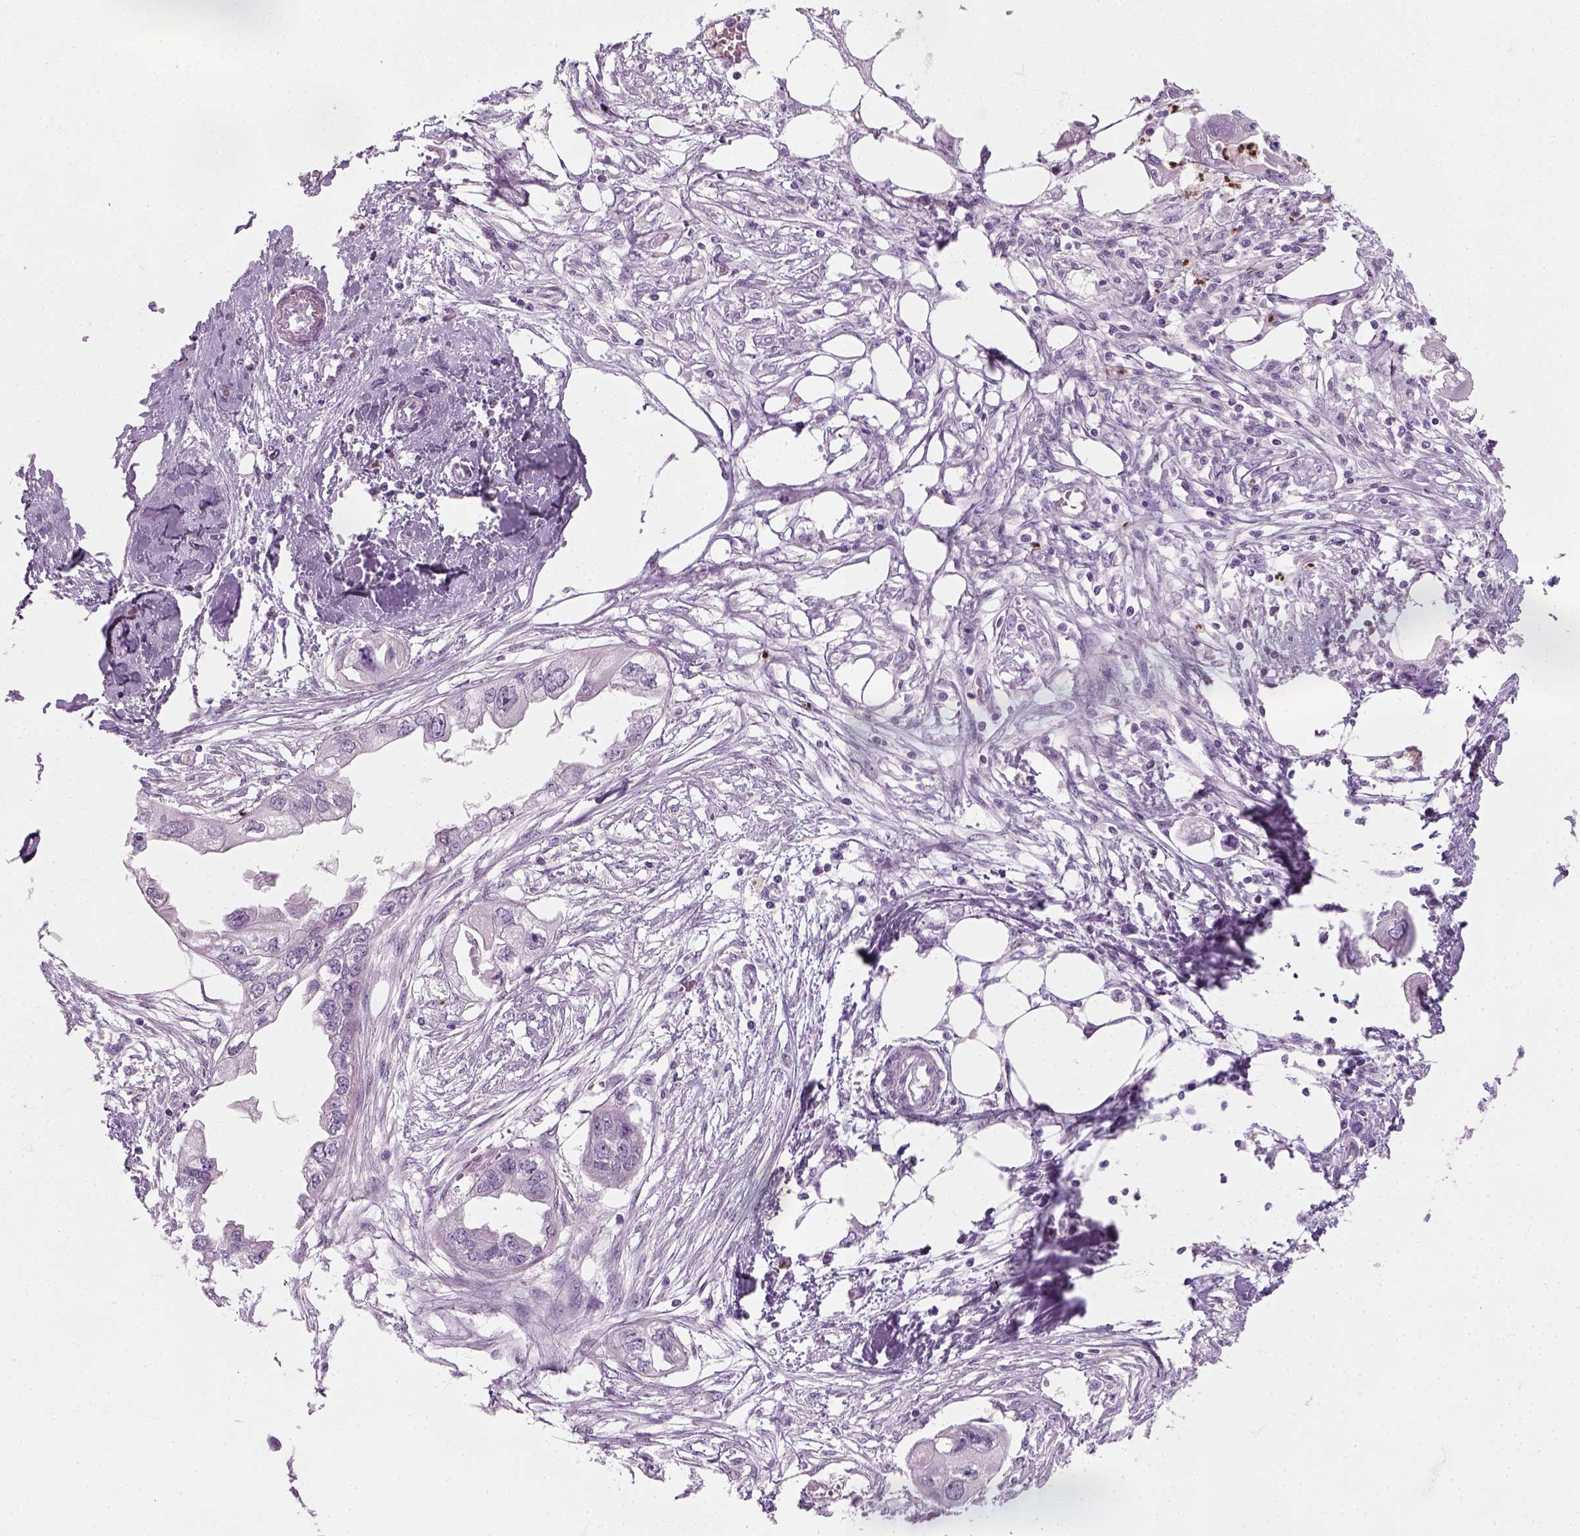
{"staining": {"intensity": "negative", "quantity": "none", "location": "none"}, "tissue": "endometrial cancer", "cell_type": "Tumor cells", "image_type": "cancer", "snomed": [{"axis": "morphology", "description": "Adenocarcinoma, NOS"}, {"axis": "morphology", "description": "Adenocarcinoma, metastatic, NOS"}, {"axis": "topography", "description": "Adipose tissue"}, {"axis": "topography", "description": "Endometrium"}], "caption": "A photomicrograph of human endometrial cancer (metastatic adenocarcinoma) is negative for staining in tumor cells. Nuclei are stained in blue.", "gene": "IL4", "patient": {"sex": "female", "age": 67}}